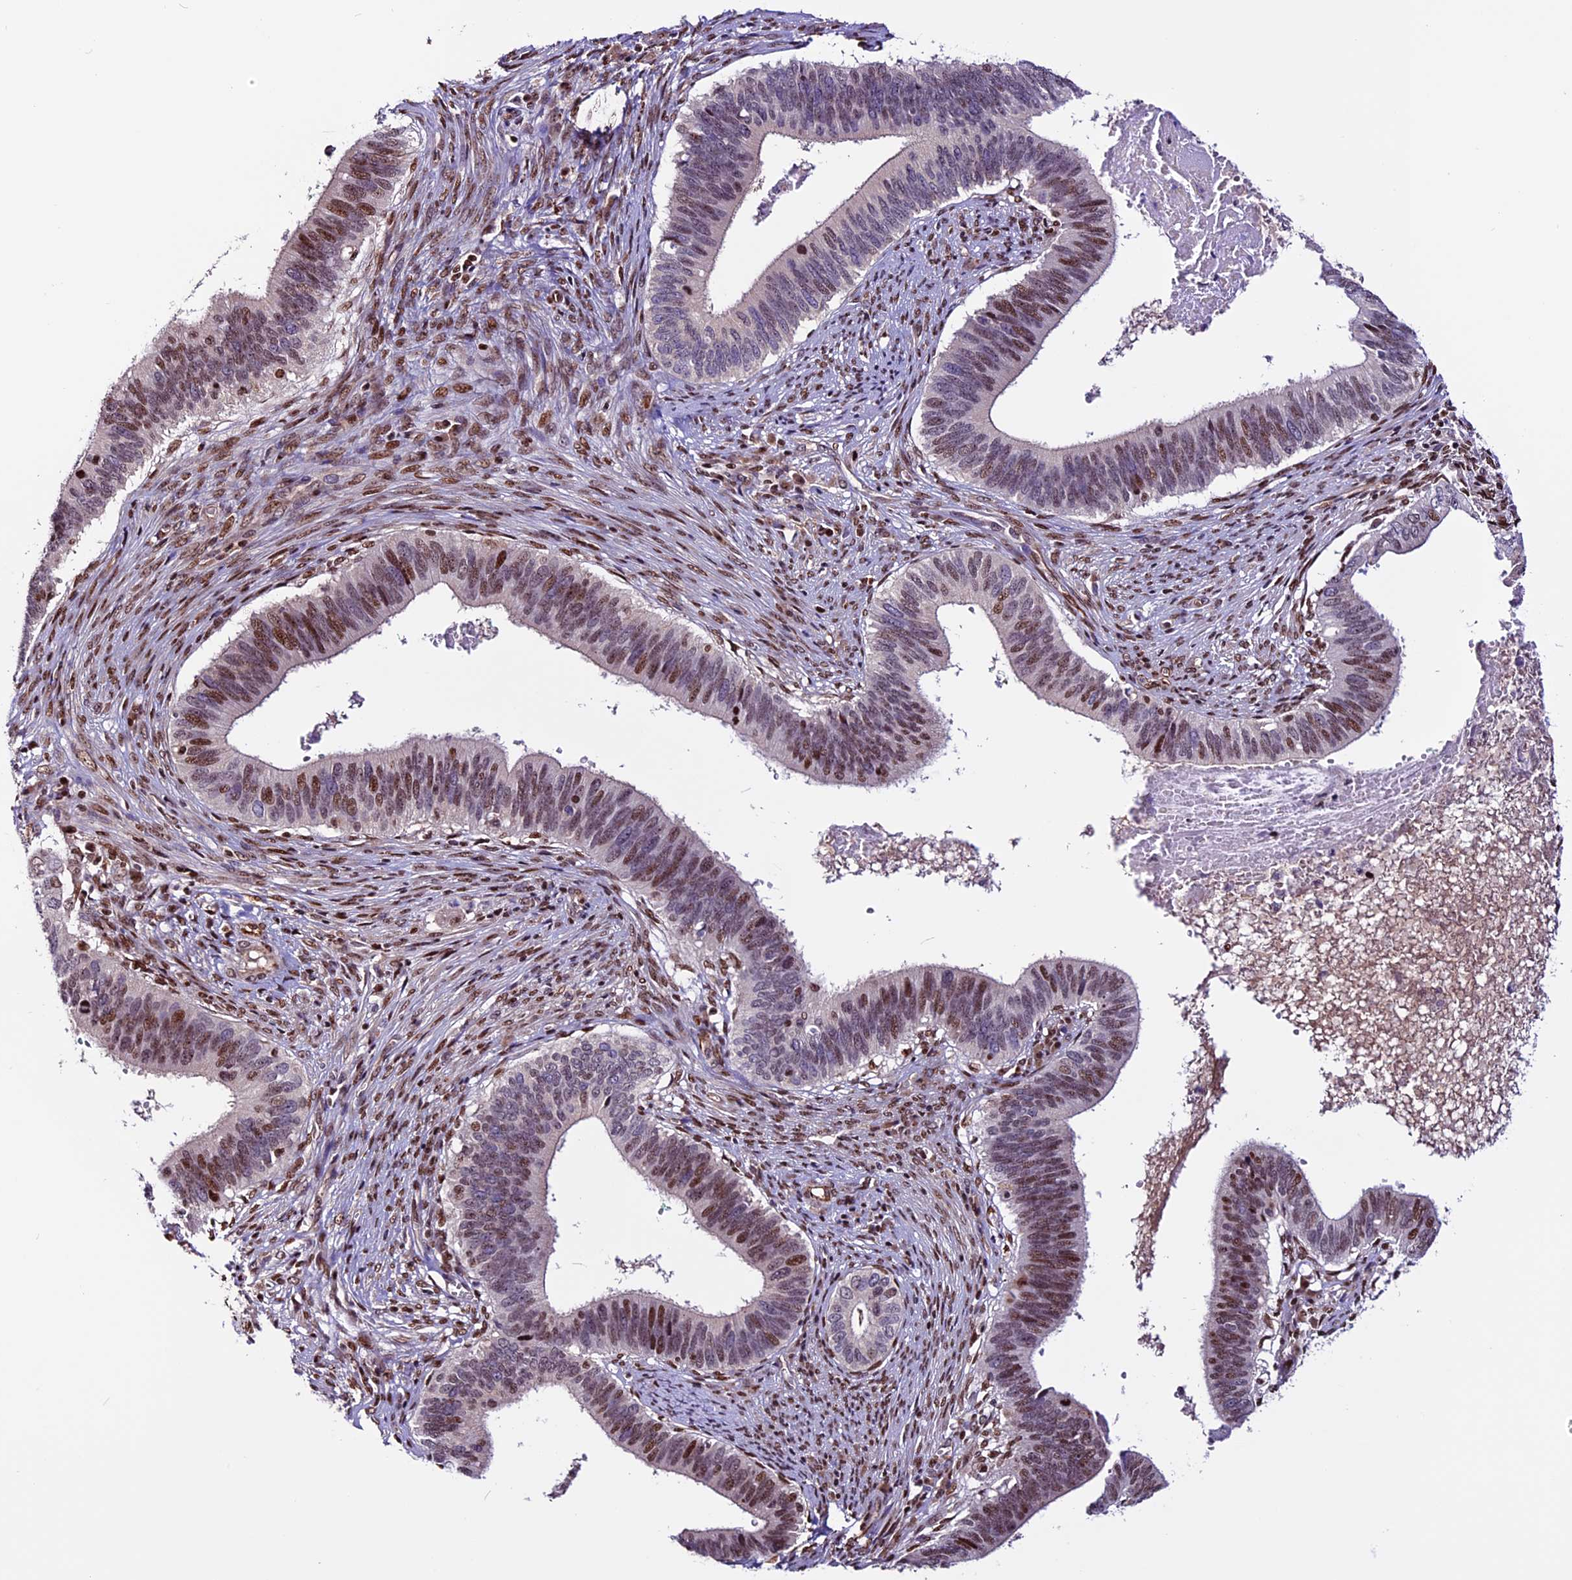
{"staining": {"intensity": "moderate", "quantity": "25%-75%", "location": "nuclear"}, "tissue": "cervical cancer", "cell_type": "Tumor cells", "image_type": "cancer", "snomed": [{"axis": "morphology", "description": "Adenocarcinoma, NOS"}, {"axis": "topography", "description": "Cervix"}], "caption": "Protein expression analysis of cervical cancer exhibits moderate nuclear expression in approximately 25%-75% of tumor cells. (Stains: DAB (3,3'-diaminobenzidine) in brown, nuclei in blue, Microscopy: brightfield microscopy at high magnification).", "gene": "RINL", "patient": {"sex": "female", "age": 42}}